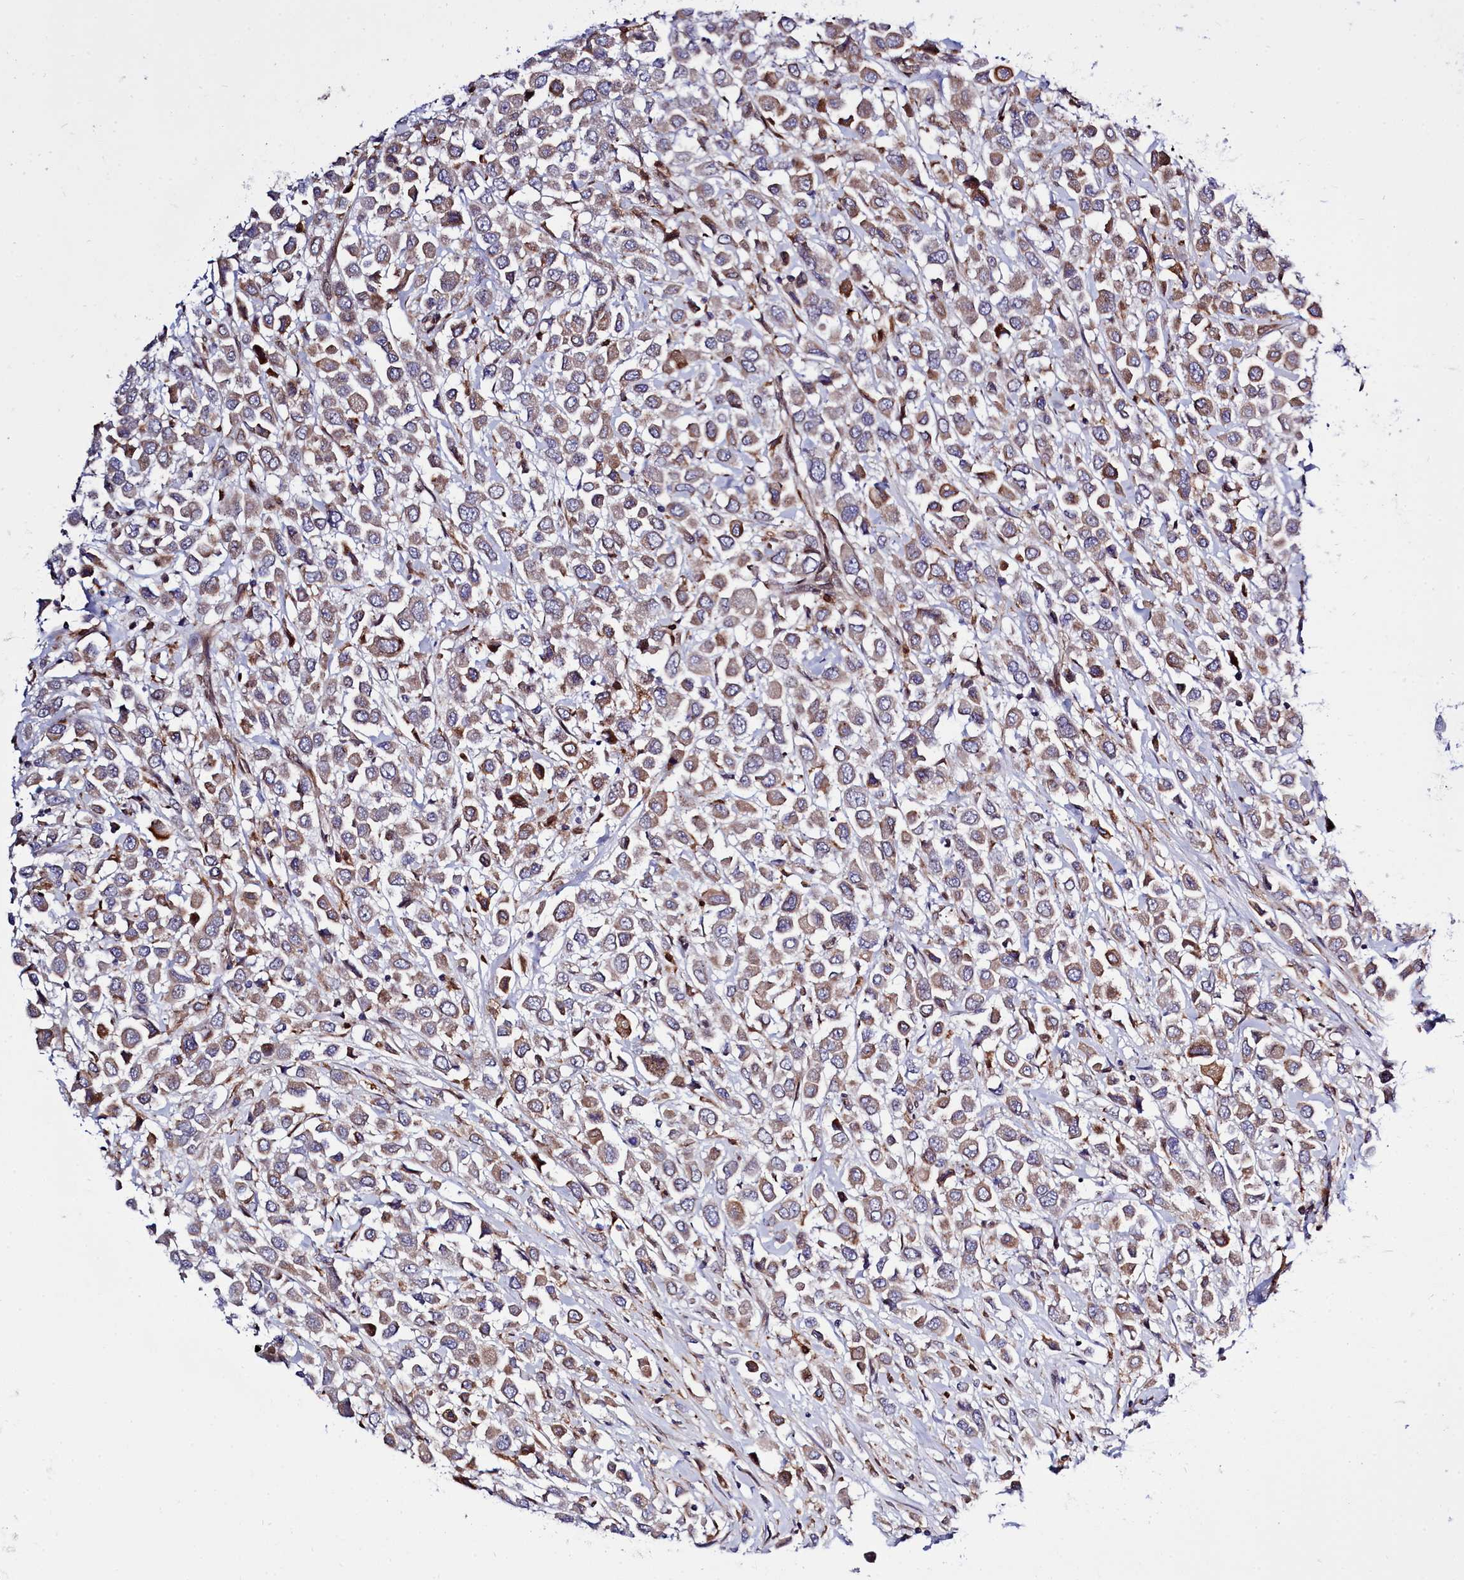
{"staining": {"intensity": "moderate", "quantity": ">75%", "location": "cytoplasmic/membranous"}, "tissue": "breast cancer", "cell_type": "Tumor cells", "image_type": "cancer", "snomed": [{"axis": "morphology", "description": "Duct carcinoma"}, {"axis": "topography", "description": "Breast"}], "caption": "DAB immunohistochemical staining of human breast cancer (intraductal carcinoma) exhibits moderate cytoplasmic/membranous protein expression in approximately >75% of tumor cells. Using DAB (3,3'-diaminobenzidine) (brown) and hematoxylin (blue) stains, captured at high magnification using brightfield microscopy.", "gene": "RAPGEF4", "patient": {"sex": "female", "age": 61}}